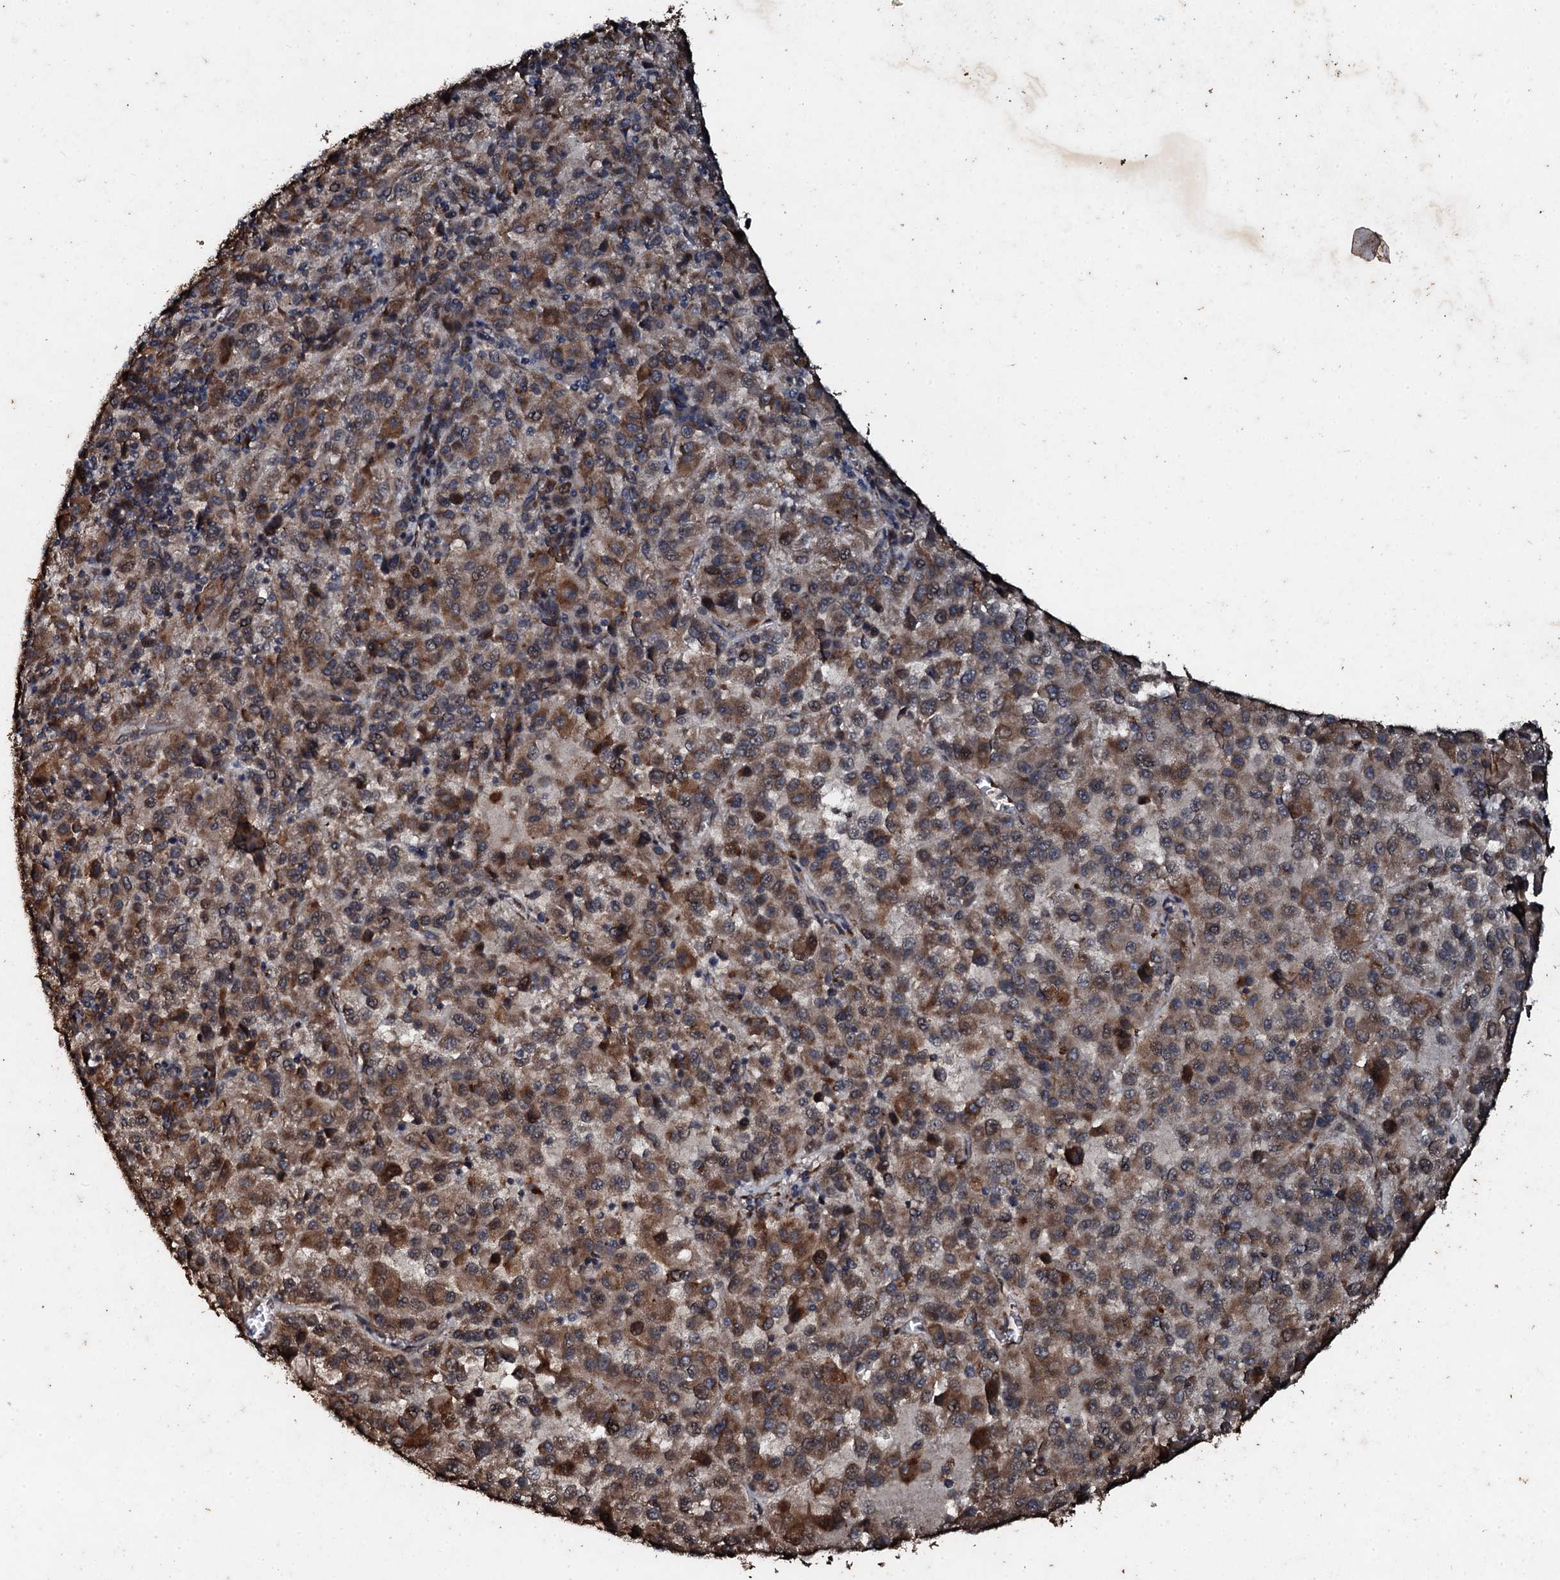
{"staining": {"intensity": "moderate", "quantity": ">75%", "location": "cytoplasmic/membranous,nuclear"}, "tissue": "melanoma", "cell_type": "Tumor cells", "image_type": "cancer", "snomed": [{"axis": "morphology", "description": "Malignant melanoma, Metastatic site"}, {"axis": "topography", "description": "Lung"}], "caption": "High-power microscopy captured an IHC micrograph of melanoma, revealing moderate cytoplasmic/membranous and nuclear positivity in about >75% of tumor cells.", "gene": "ADAMTS10", "patient": {"sex": "male", "age": 64}}